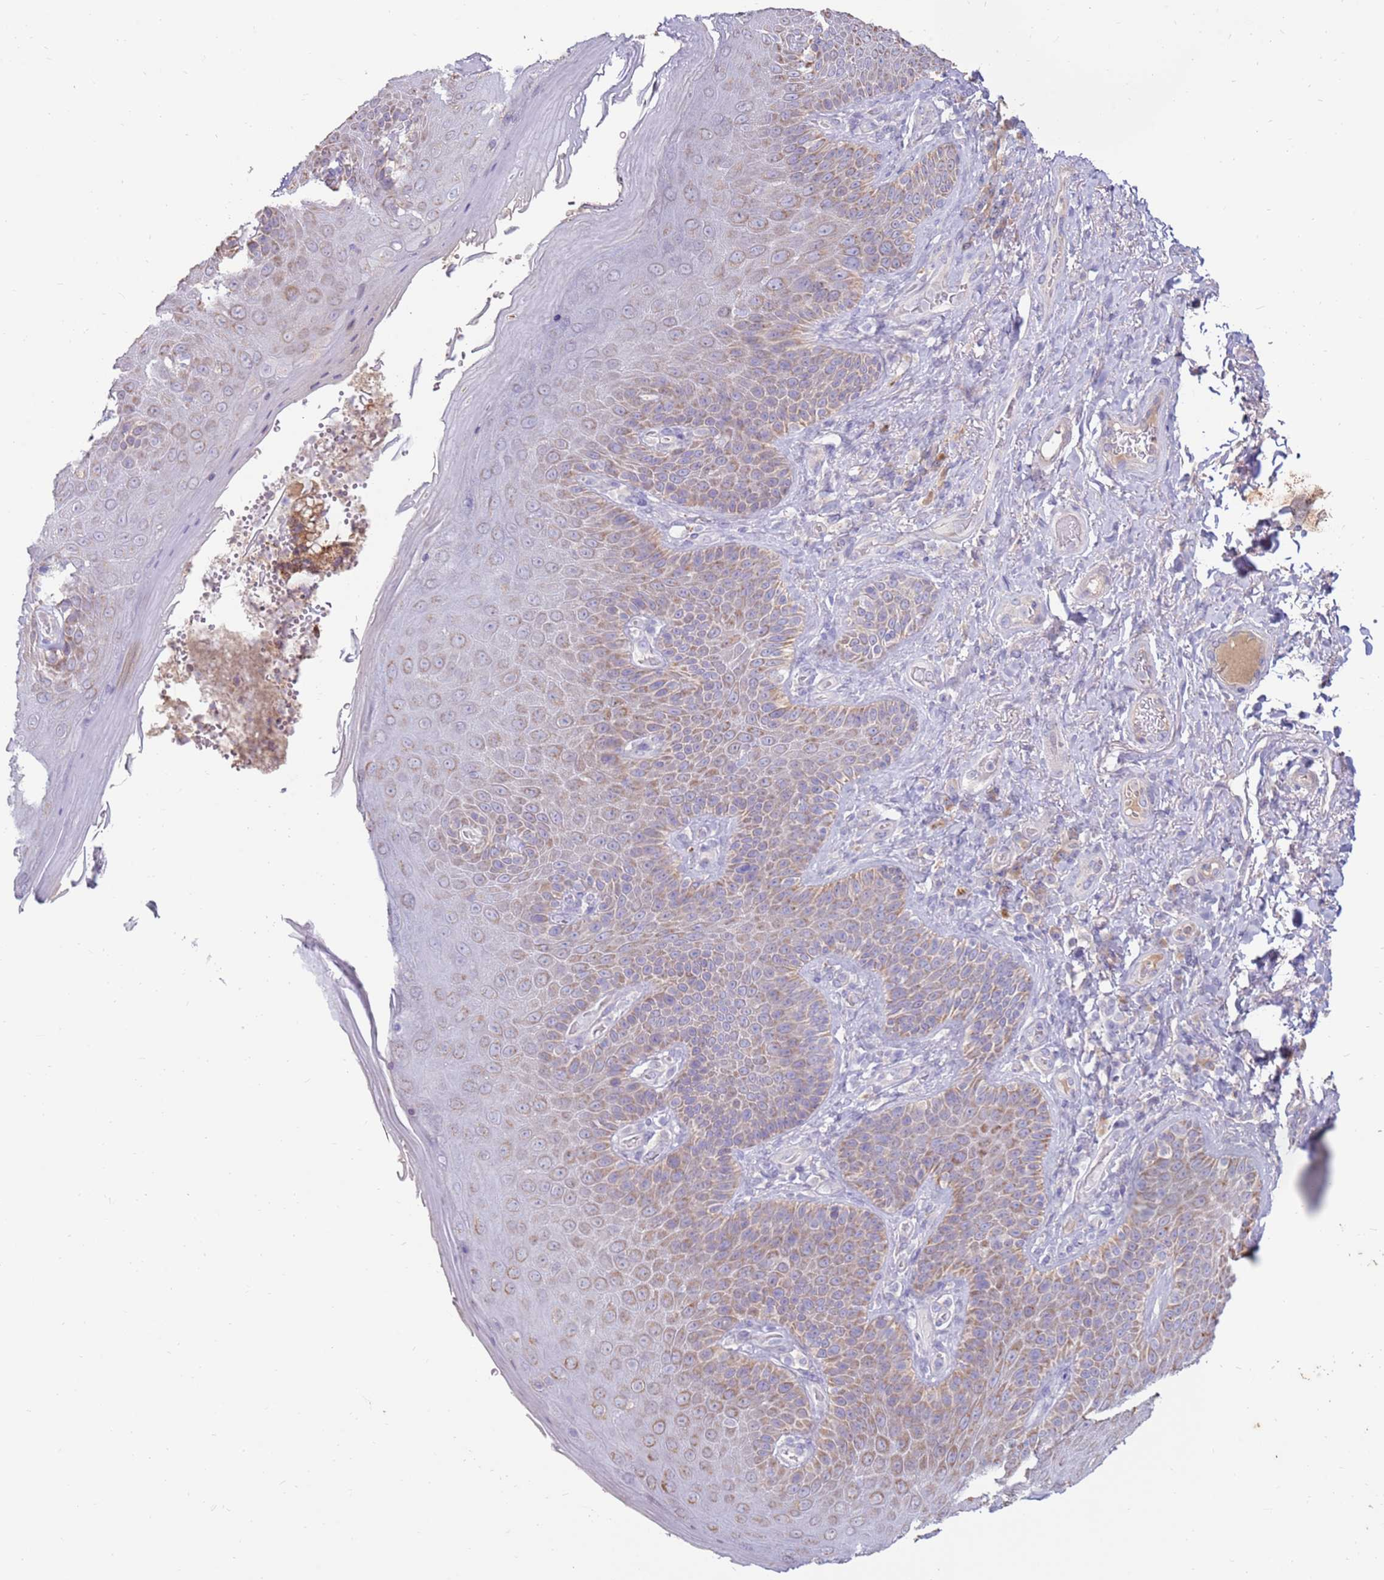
{"staining": {"intensity": "weak", "quantity": ">75%", "location": "cytoplasmic/membranous"}, "tissue": "skin", "cell_type": "Epidermal cells", "image_type": "normal", "snomed": [{"axis": "morphology", "description": "Normal tissue, NOS"}, {"axis": "topography", "description": "Anal"}], "caption": "IHC staining of normal skin, which exhibits low levels of weak cytoplasmic/membranous staining in approximately >75% of epidermal cells indicating weak cytoplasmic/membranous protein positivity. The staining was performed using DAB (3,3'-diaminobenzidine) (brown) for protein detection and nuclei were counterstained in hematoxylin (blue).", "gene": "SLC44A4", "patient": {"sex": "female", "age": 89}}